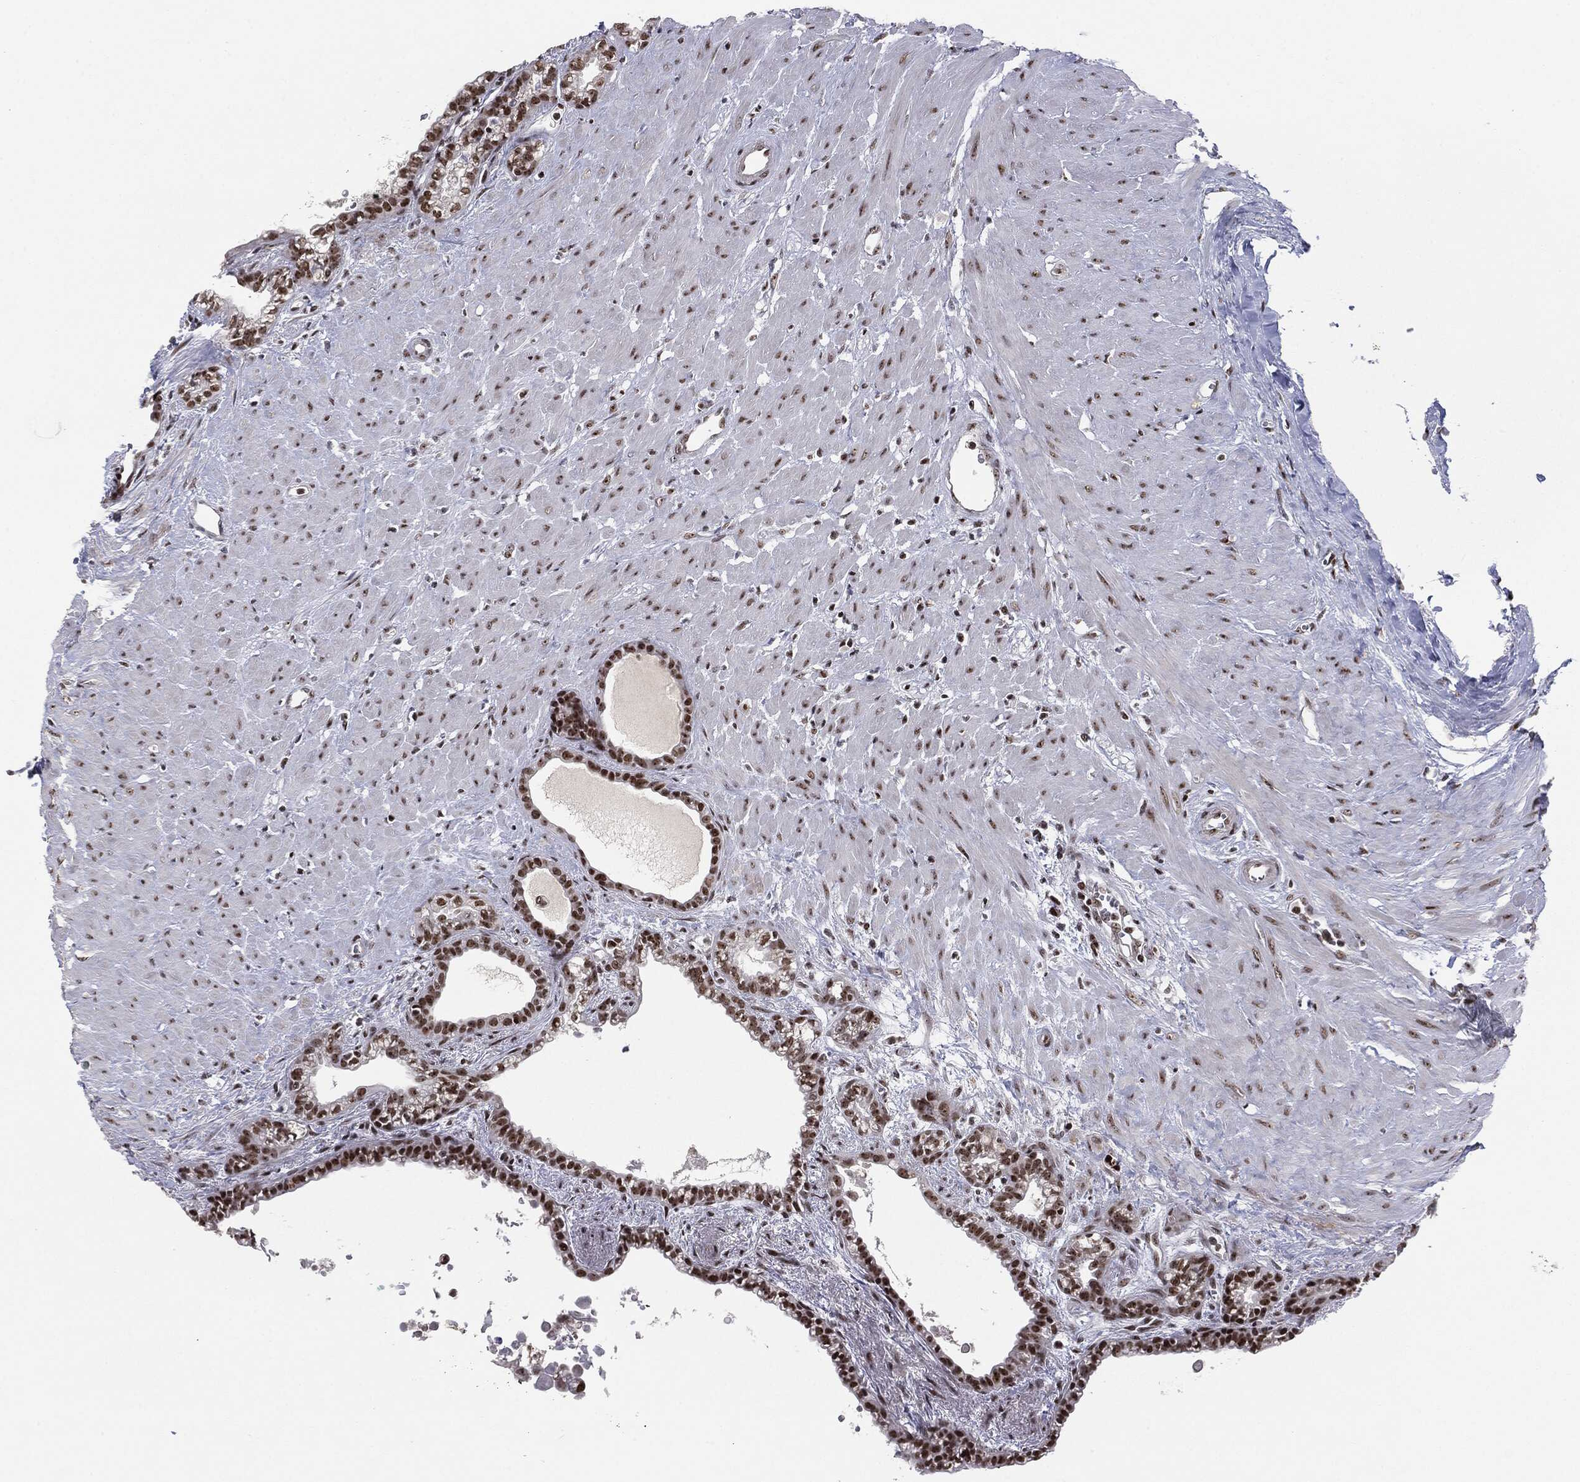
{"staining": {"intensity": "moderate", "quantity": ">75%", "location": "nuclear"}, "tissue": "seminal vesicle", "cell_type": "Glandular cells", "image_type": "normal", "snomed": [{"axis": "morphology", "description": "Normal tissue, NOS"}, {"axis": "morphology", "description": "Urothelial carcinoma, NOS"}, {"axis": "topography", "description": "Urinary bladder"}, {"axis": "topography", "description": "Seminal veicle"}], "caption": "A medium amount of moderate nuclear positivity is seen in about >75% of glandular cells in normal seminal vesicle.", "gene": "MDC1", "patient": {"sex": "male", "age": 76}}